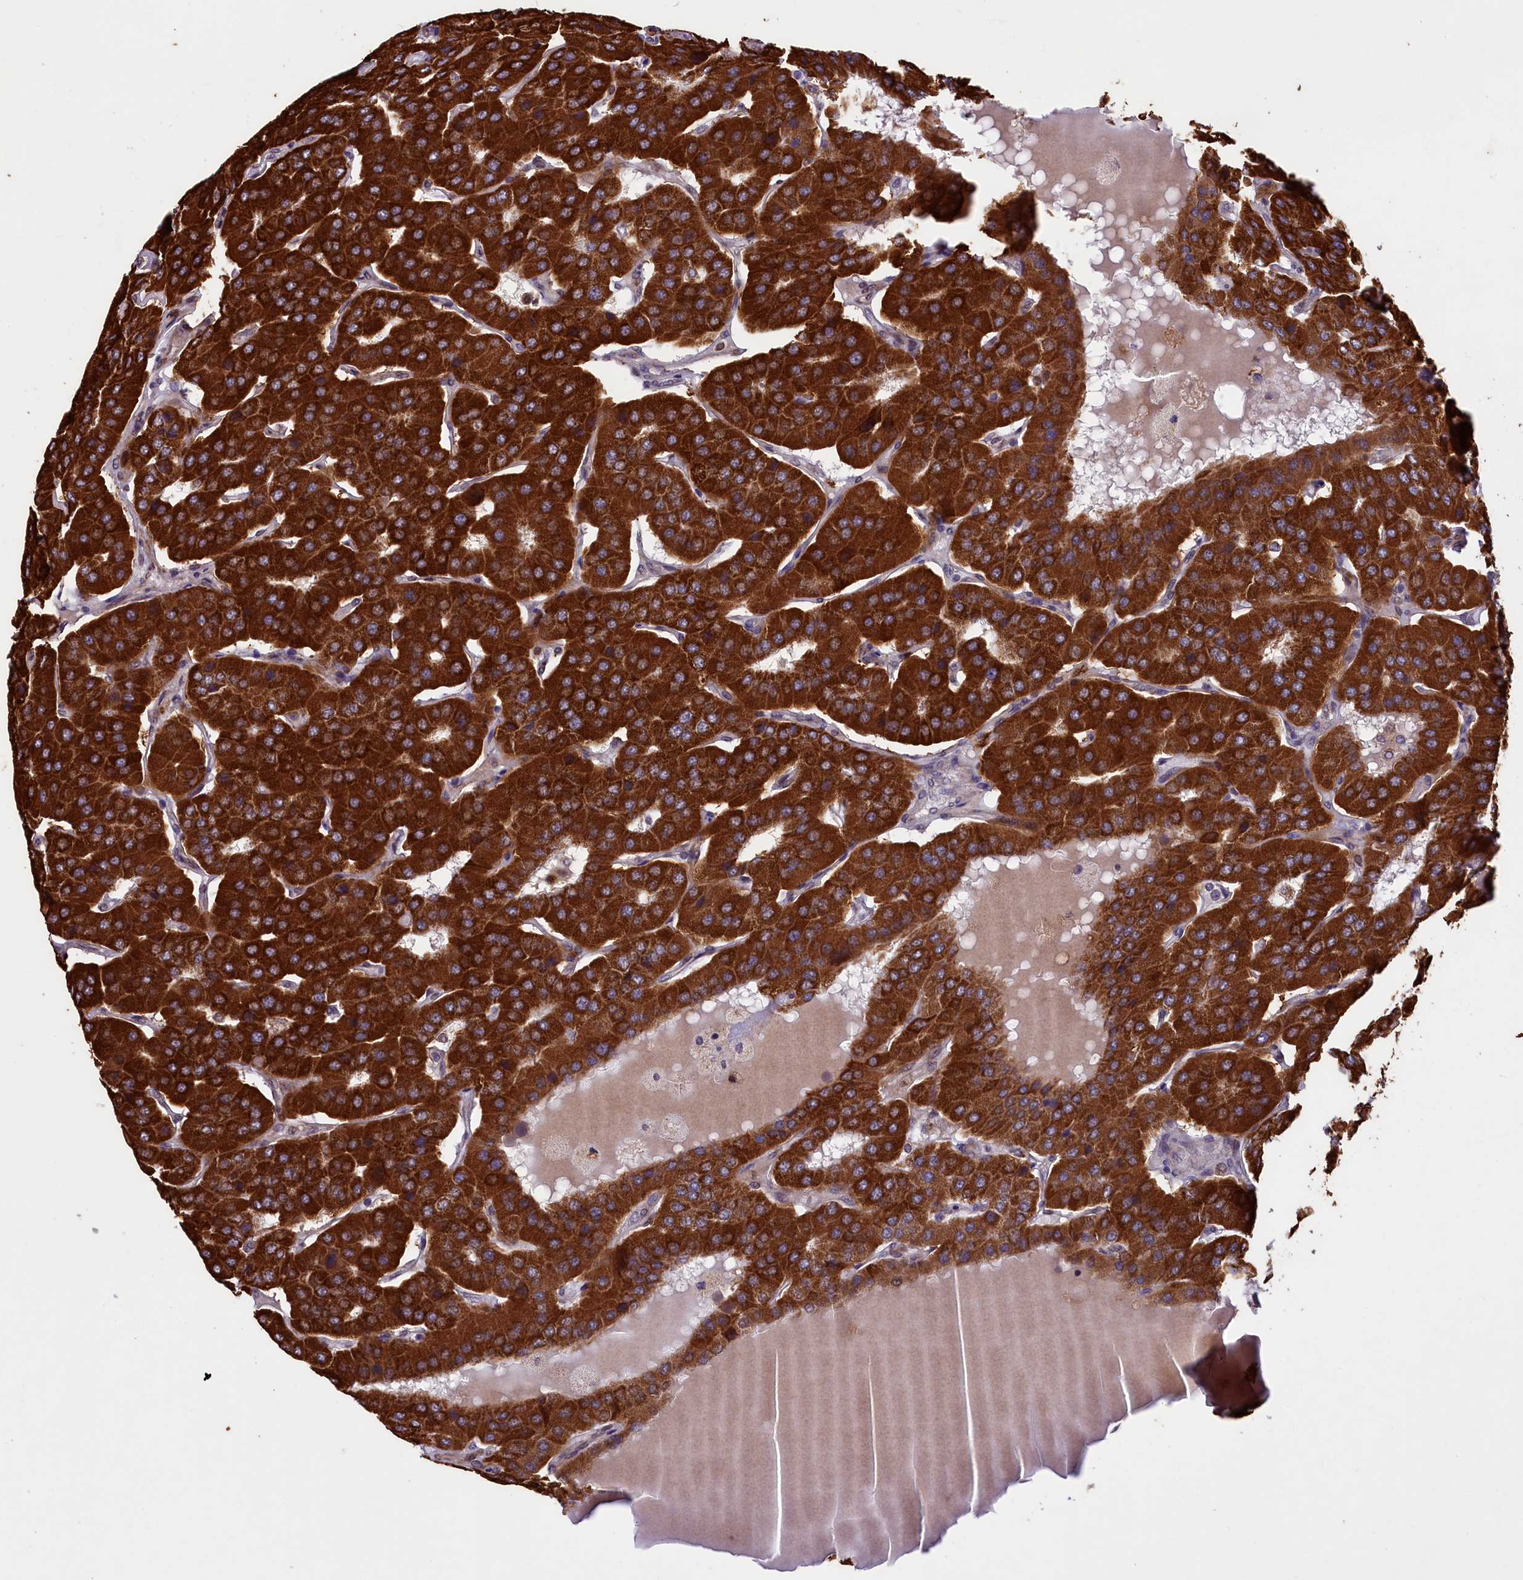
{"staining": {"intensity": "strong", "quantity": ">75%", "location": "cytoplasmic/membranous"}, "tissue": "parathyroid gland", "cell_type": "Glandular cells", "image_type": "normal", "snomed": [{"axis": "morphology", "description": "Normal tissue, NOS"}, {"axis": "morphology", "description": "Adenoma, NOS"}, {"axis": "topography", "description": "Parathyroid gland"}], "caption": "About >75% of glandular cells in benign human parathyroid gland demonstrate strong cytoplasmic/membranous protein expression as visualized by brown immunohistochemical staining.", "gene": "ACAD8", "patient": {"sex": "female", "age": 86}}